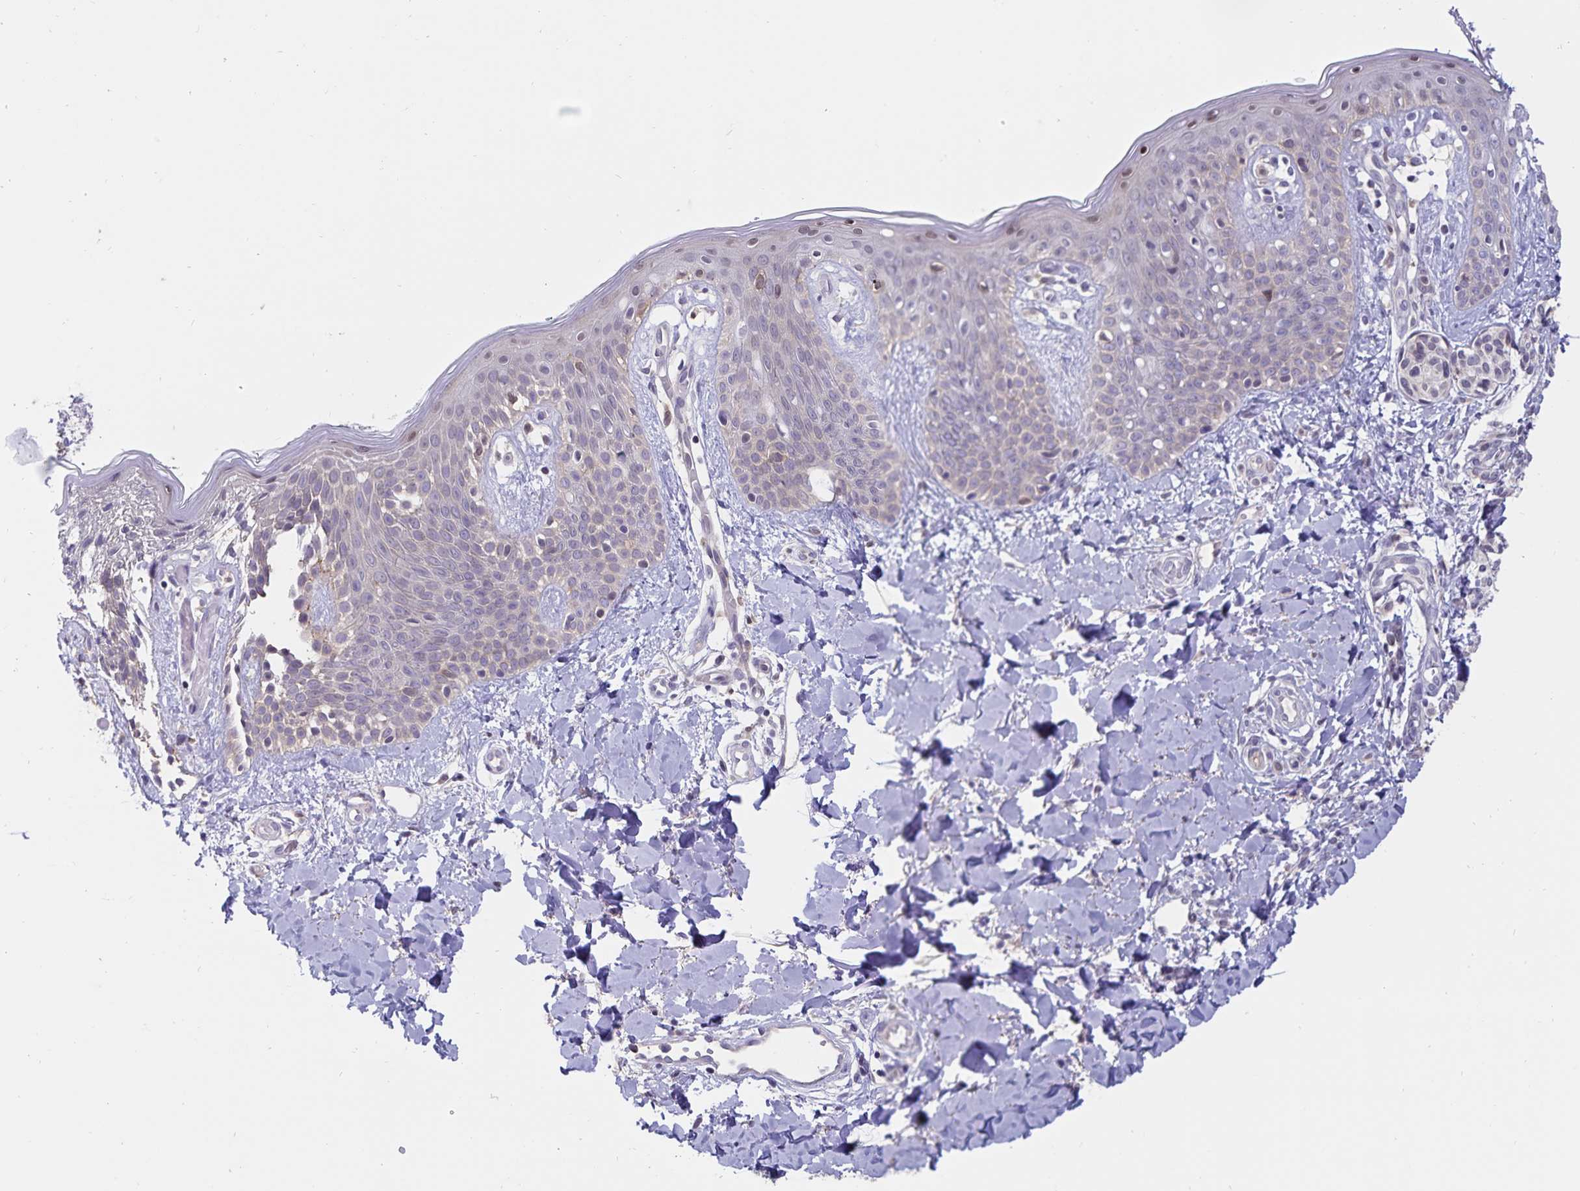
{"staining": {"intensity": "negative", "quantity": "none", "location": "none"}, "tissue": "skin", "cell_type": "Fibroblasts", "image_type": "normal", "snomed": [{"axis": "morphology", "description": "Normal tissue, NOS"}, {"axis": "topography", "description": "Skin"}], "caption": "Micrograph shows no significant protein expression in fibroblasts of normal skin.", "gene": "ATP2A2", "patient": {"sex": "male", "age": 16}}